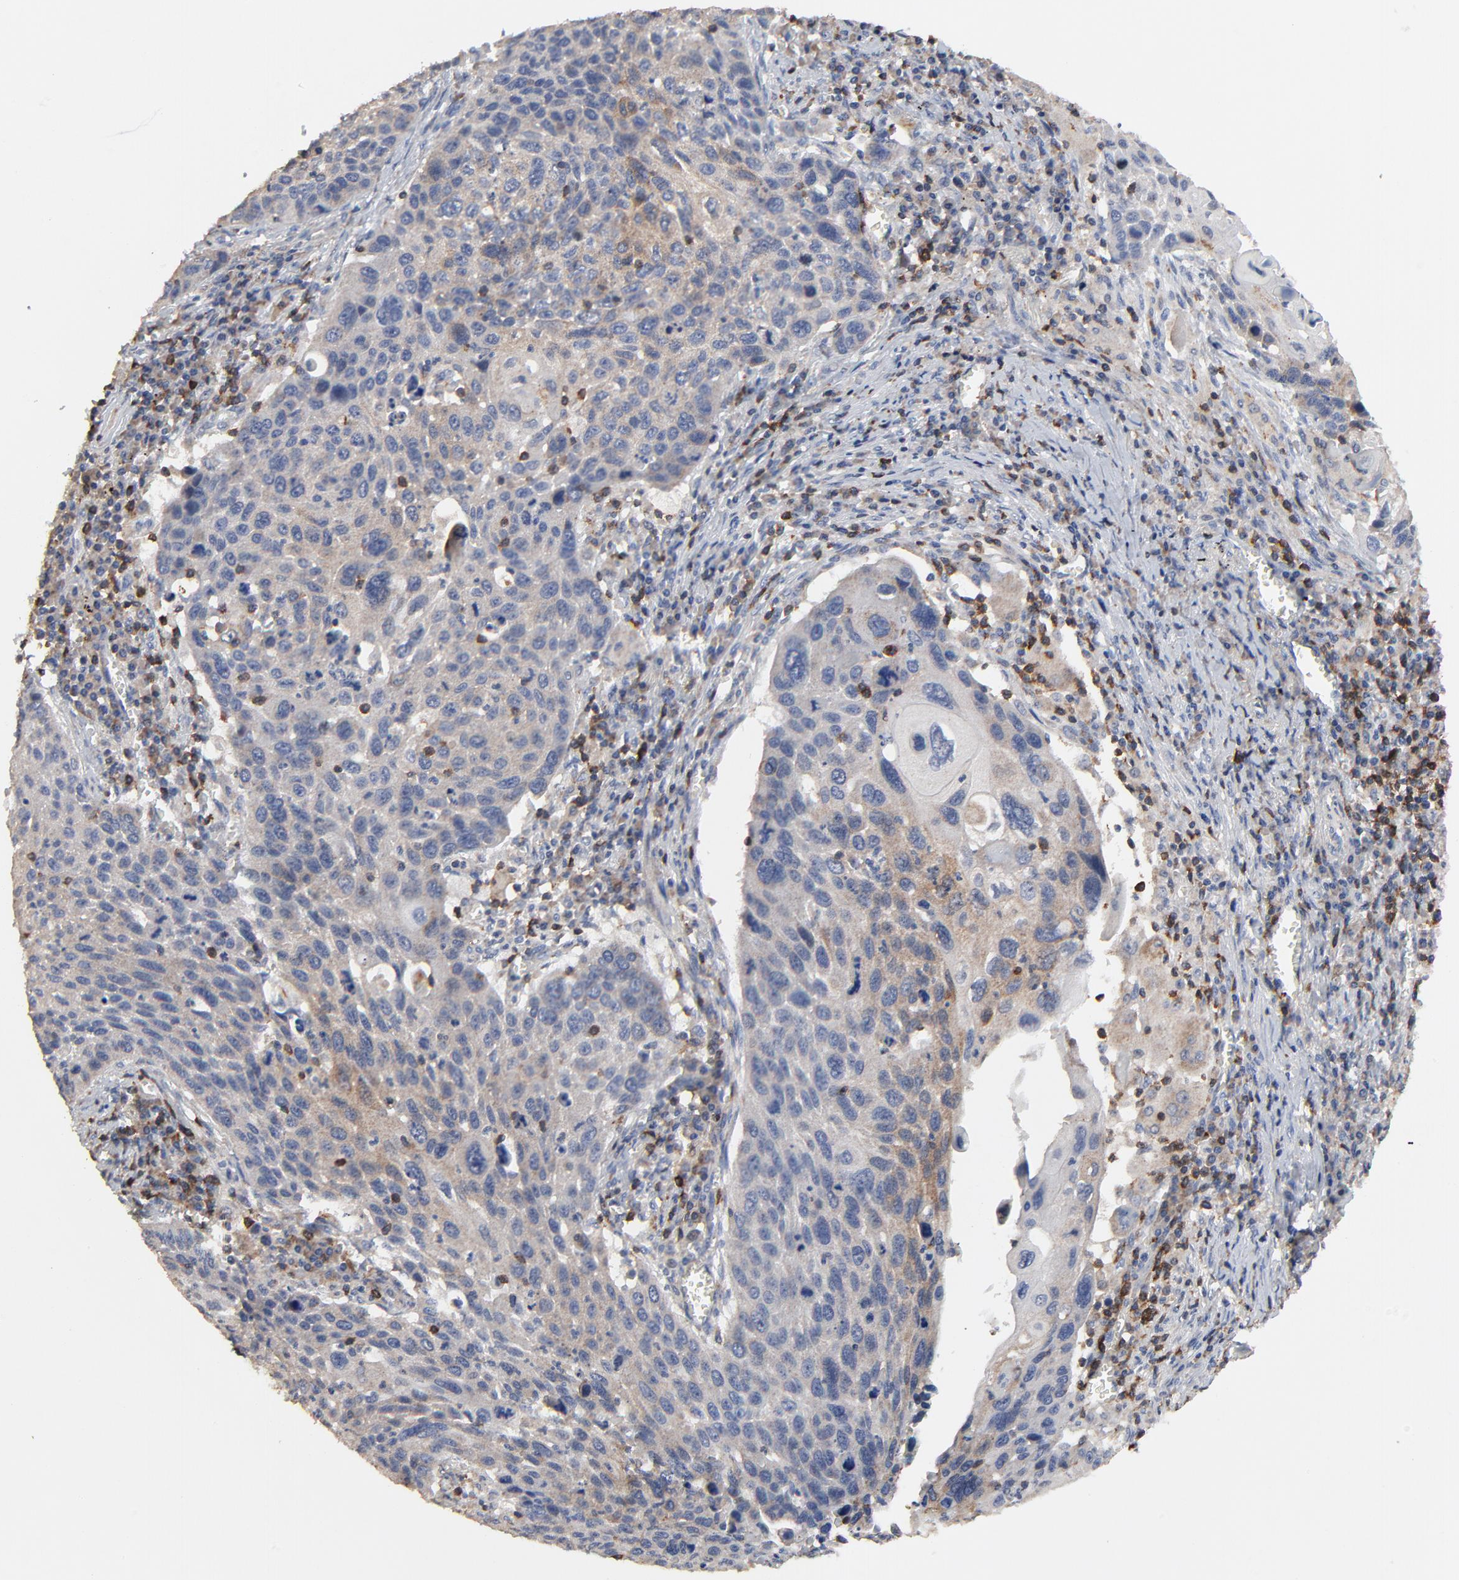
{"staining": {"intensity": "moderate", "quantity": "25%-75%", "location": "cytoplasmic/membranous"}, "tissue": "lung cancer", "cell_type": "Tumor cells", "image_type": "cancer", "snomed": [{"axis": "morphology", "description": "Squamous cell carcinoma, NOS"}, {"axis": "topography", "description": "Lung"}], "caption": "About 25%-75% of tumor cells in squamous cell carcinoma (lung) reveal moderate cytoplasmic/membranous protein expression as visualized by brown immunohistochemical staining.", "gene": "SKAP1", "patient": {"sex": "male", "age": 68}}